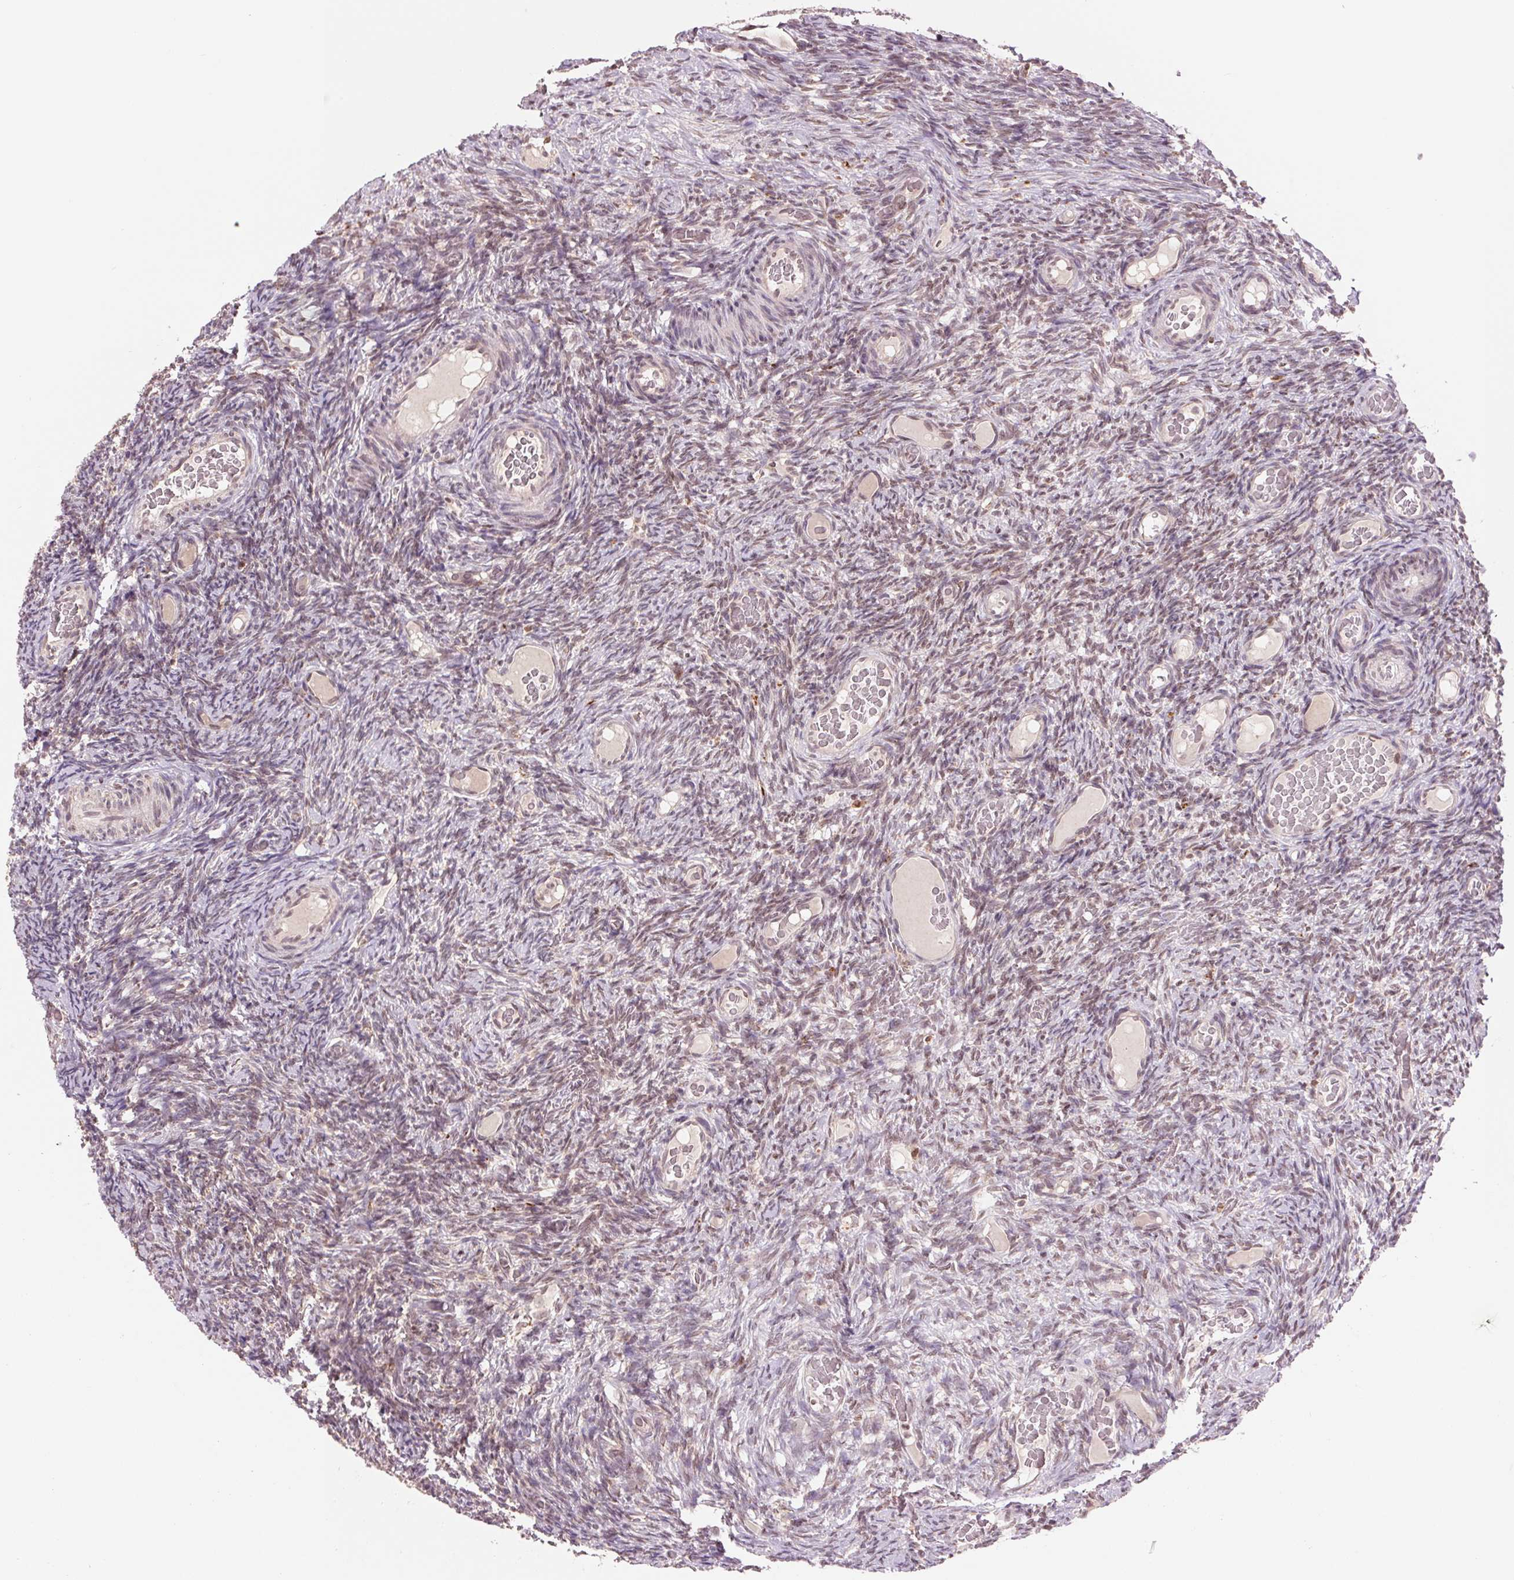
{"staining": {"intensity": "weak", "quantity": ">75%", "location": "cytoplasmic/membranous"}, "tissue": "ovary", "cell_type": "Follicle cells", "image_type": "normal", "snomed": [{"axis": "morphology", "description": "Normal tissue, NOS"}, {"axis": "topography", "description": "Ovary"}], "caption": "DAB immunohistochemical staining of unremarkable ovary displays weak cytoplasmic/membranous protein positivity in about >75% of follicle cells. (DAB IHC with brightfield microscopy, high magnification).", "gene": "TECR", "patient": {"sex": "female", "age": 34}}